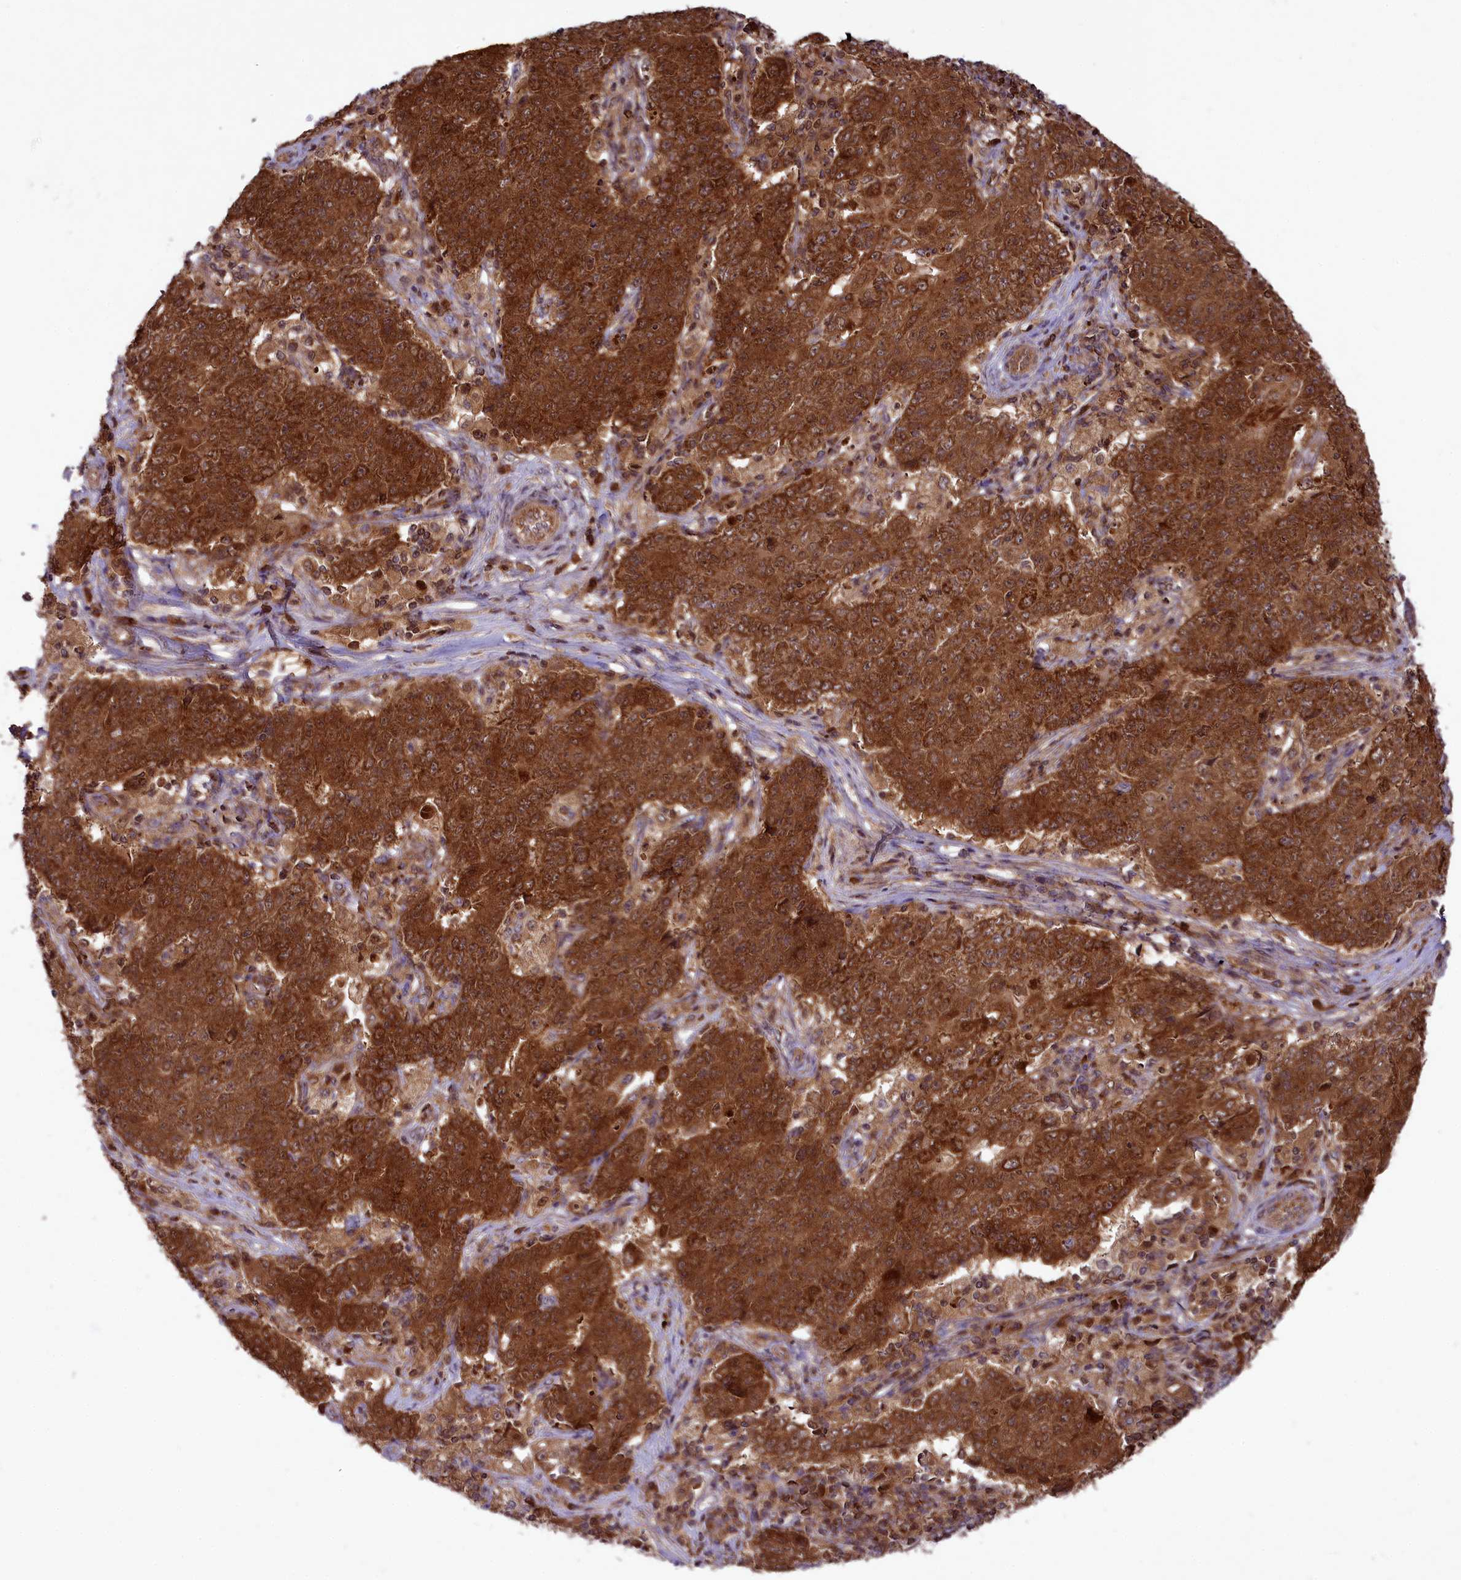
{"staining": {"intensity": "strong", "quantity": ">75%", "location": "cytoplasmic/membranous"}, "tissue": "ovarian cancer", "cell_type": "Tumor cells", "image_type": "cancer", "snomed": [{"axis": "morphology", "description": "Carcinoma, endometroid"}, {"axis": "topography", "description": "Ovary"}], "caption": "The image demonstrates a brown stain indicating the presence of a protein in the cytoplasmic/membranous of tumor cells in endometroid carcinoma (ovarian). The protein of interest is stained brown, and the nuclei are stained in blue (DAB IHC with brightfield microscopy, high magnification).", "gene": "COX17", "patient": {"sex": "female", "age": 42}}